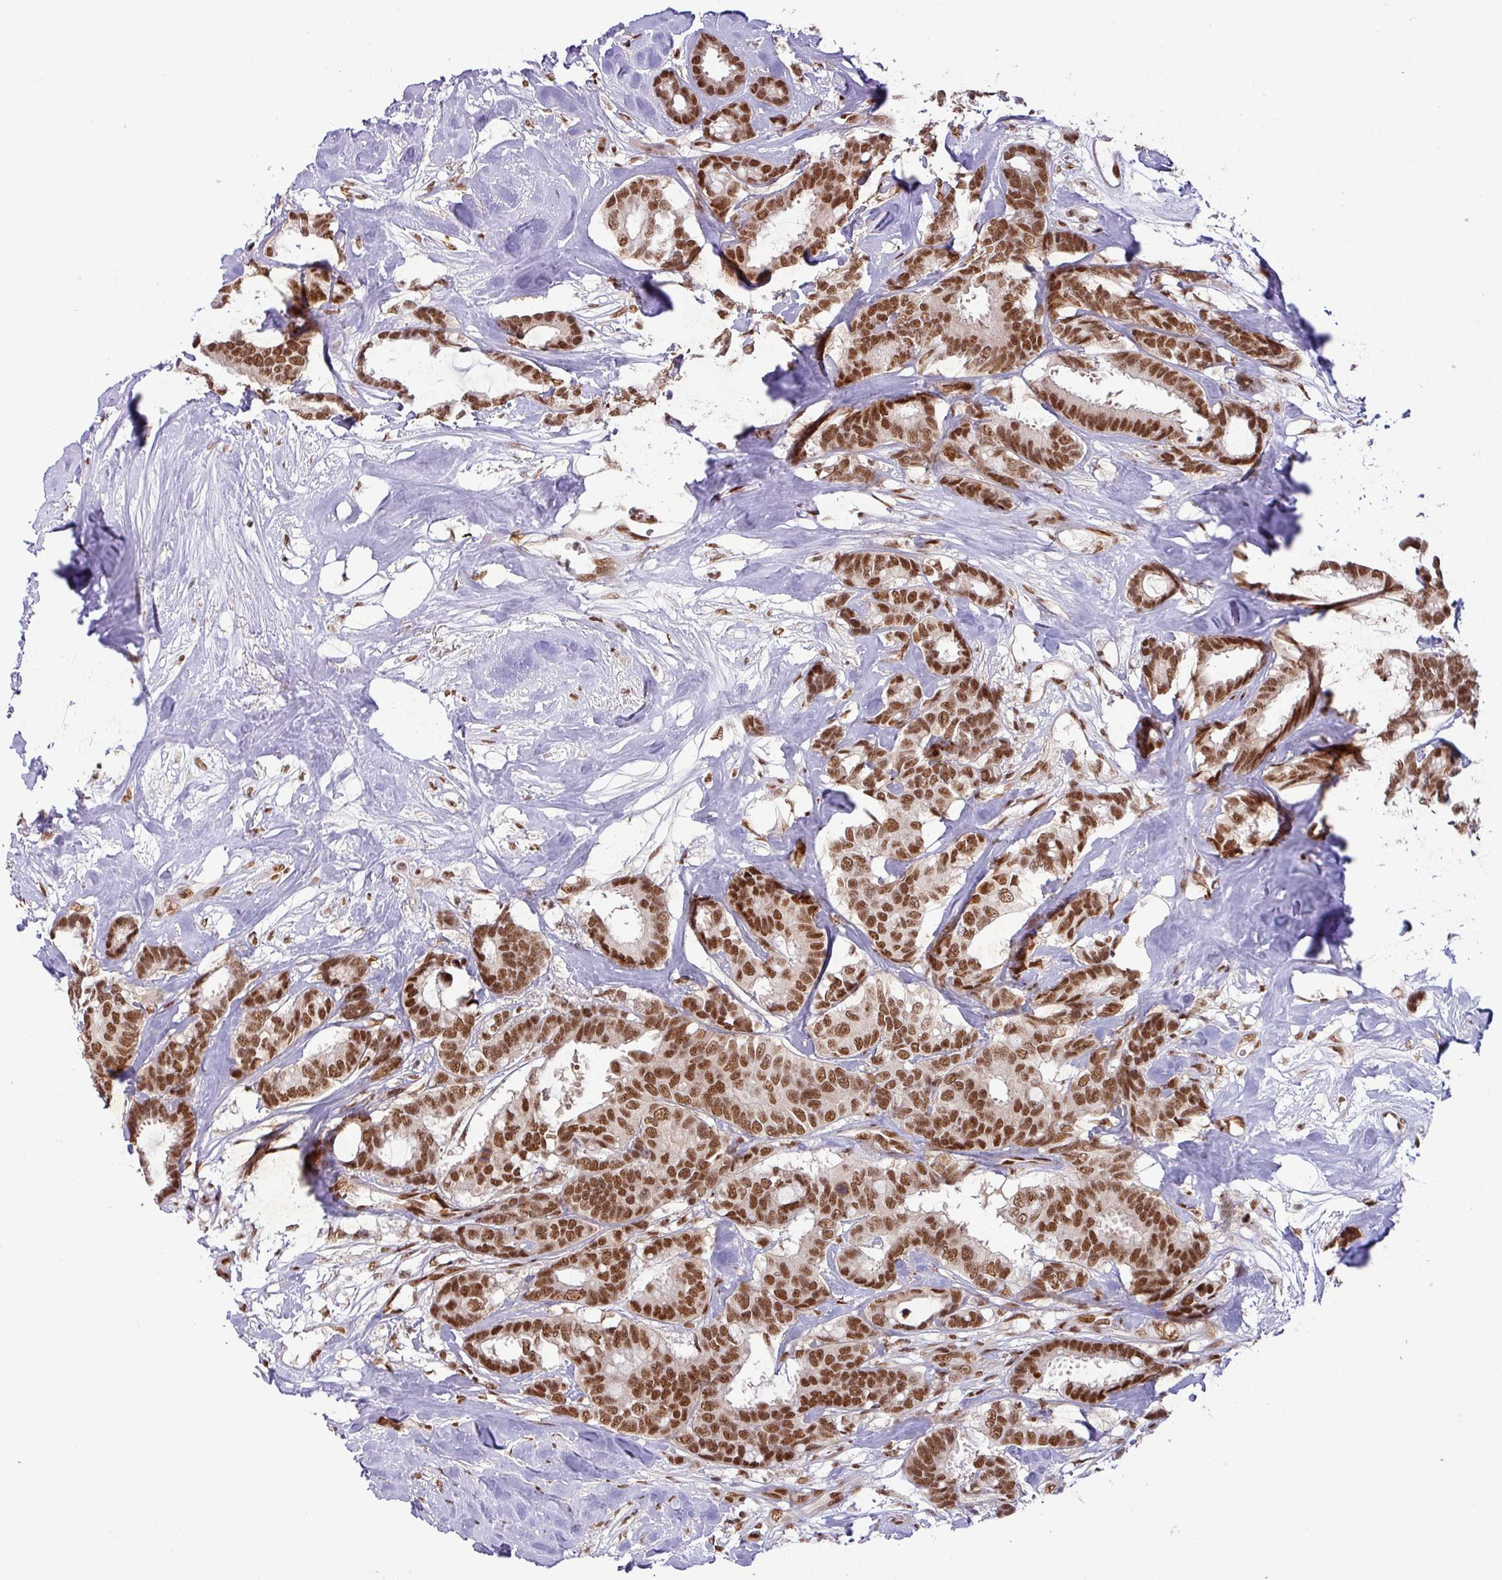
{"staining": {"intensity": "strong", "quantity": ">75%", "location": "nuclear"}, "tissue": "breast cancer", "cell_type": "Tumor cells", "image_type": "cancer", "snomed": [{"axis": "morphology", "description": "Duct carcinoma"}, {"axis": "topography", "description": "Breast"}], "caption": "Immunohistochemistry (IHC) of human intraductal carcinoma (breast) reveals high levels of strong nuclear positivity in approximately >75% of tumor cells. The protein of interest is stained brown, and the nuclei are stained in blue (DAB IHC with brightfield microscopy, high magnification).", "gene": "SRSF2", "patient": {"sex": "female", "age": 87}}